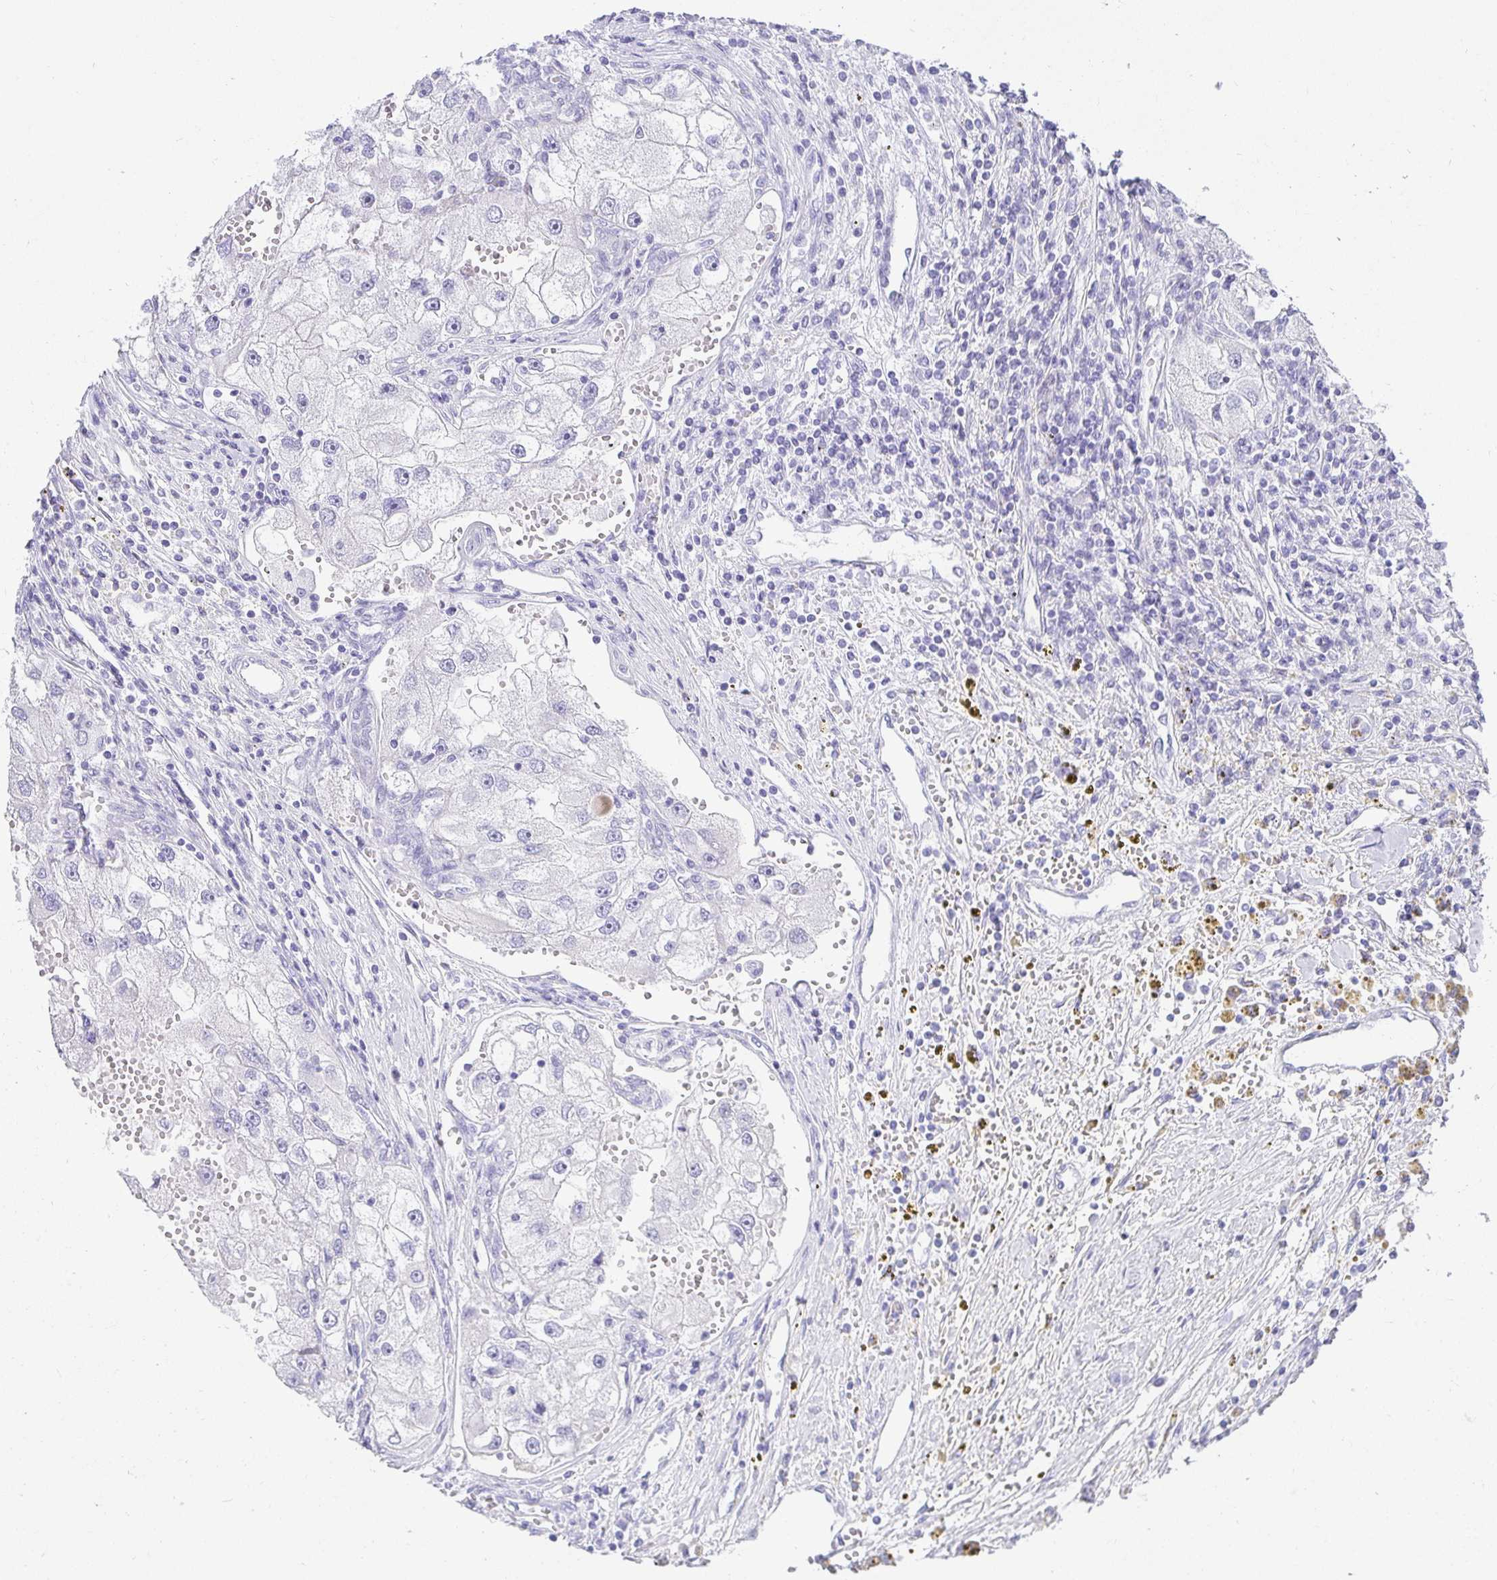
{"staining": {"intensity": "negative", "quantity": "none", "location": "none"}, "tissue": "renal cancer", "cell_type": "Tumor cells", "image_type": "cancer", "snomed": [{"axis": "morphology", "description": "Adenocarcinoma, NOS"}, {"axis": "topography", "description": "Kidney"}], "caption": "The image demonstrates no staining of tumor cells in adenocarcinoma (renal).", "gene": "CHAT", "patient": {"sex": "male", "age": 63}}